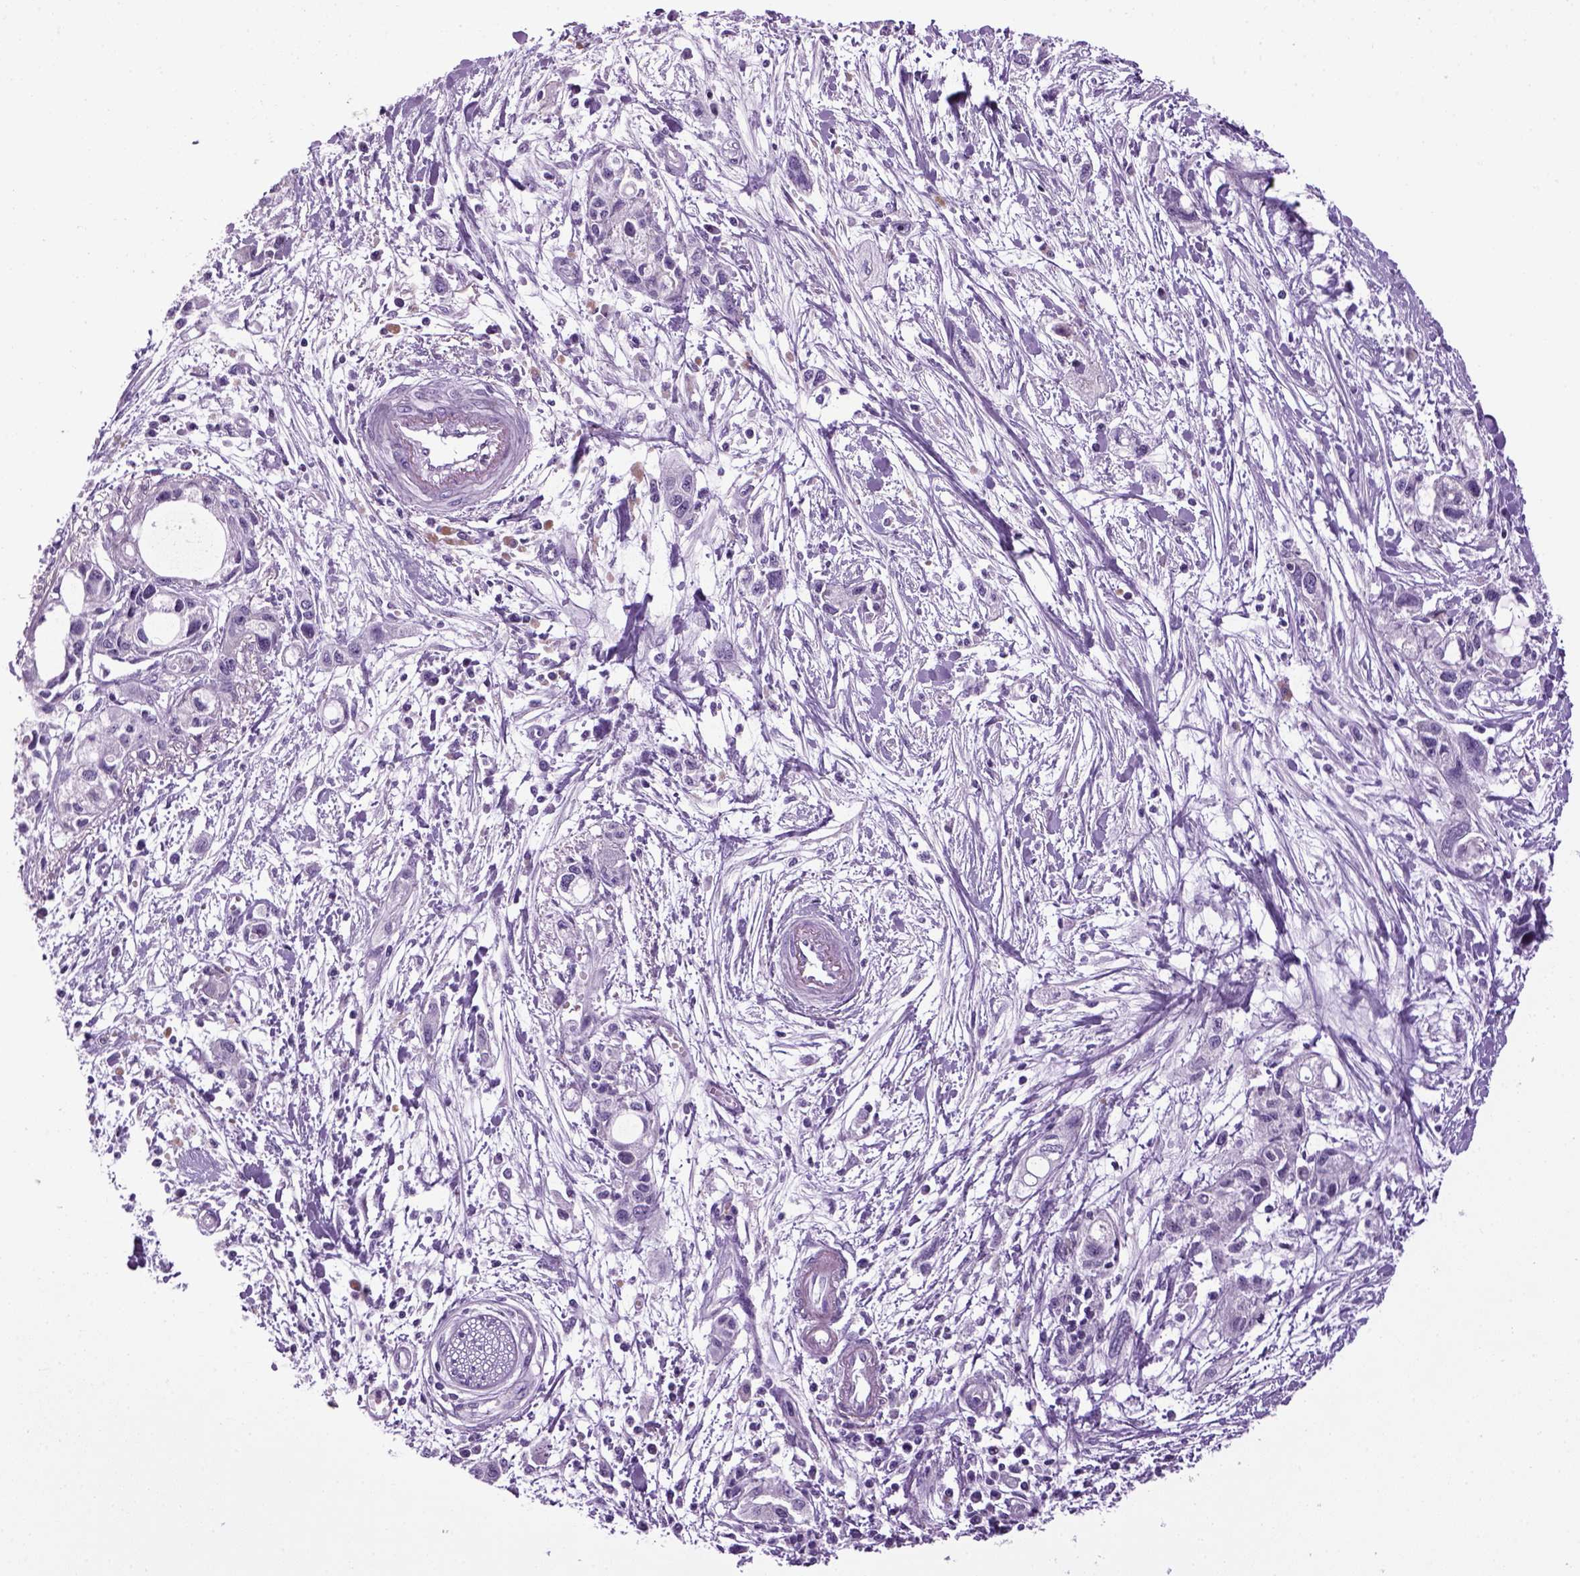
{"staining": {"intensity": "negative", "quantity": "none", "location": "none"}, "tissue": "pancreatic cancer", "cell_type": "Tumor cells", "image_type": "cancer", "snomed": [{"axis": "morphology", "description": "Adenocarcinoma, NOS"}, {"axis": "topography", "description": "Pancreas"}], "caption": "Protein analysis of adenocarcinoma (pancreatic) exhibits no significant expression in tumor cells.", "gene": "HMCN2", "patient": {"sex": "female", "age": 61}}